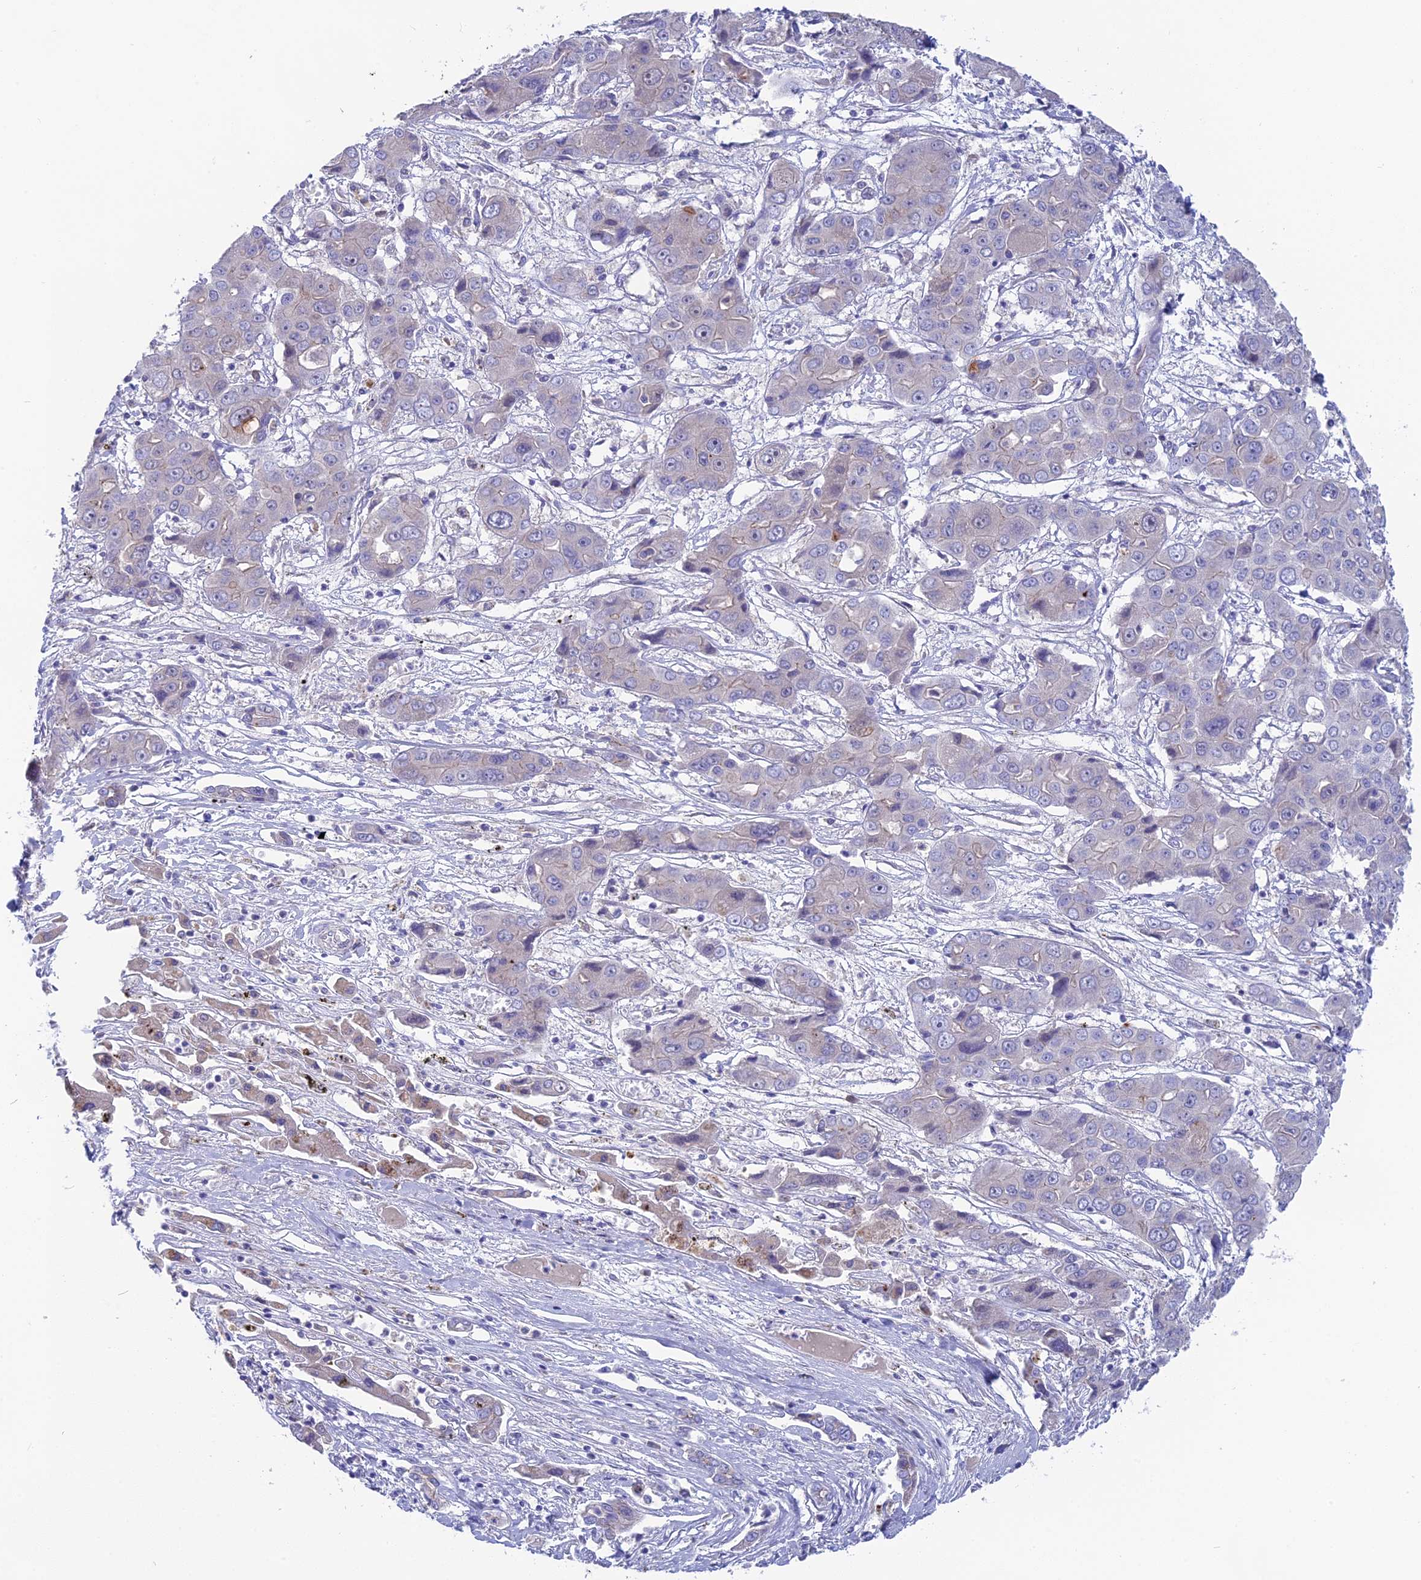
{"staining": {"intensity": "negative", "quantity": "none", "location": "none"}, "tissue": "liver cancer", "cell_type": "Tumor cells", "image_type": "cancer", "snomed": [{"axis": "morphology", "description": "Cholangiocarcinoma"}, {"axis": "topography", "description": "Liver"}], "caption": "Image shows no protein positivity in tumor cells of cholangiocarcinoma (liver) tissue.", "gene": "TENT4B", "patient": {"sex": "male", "age": 67}}